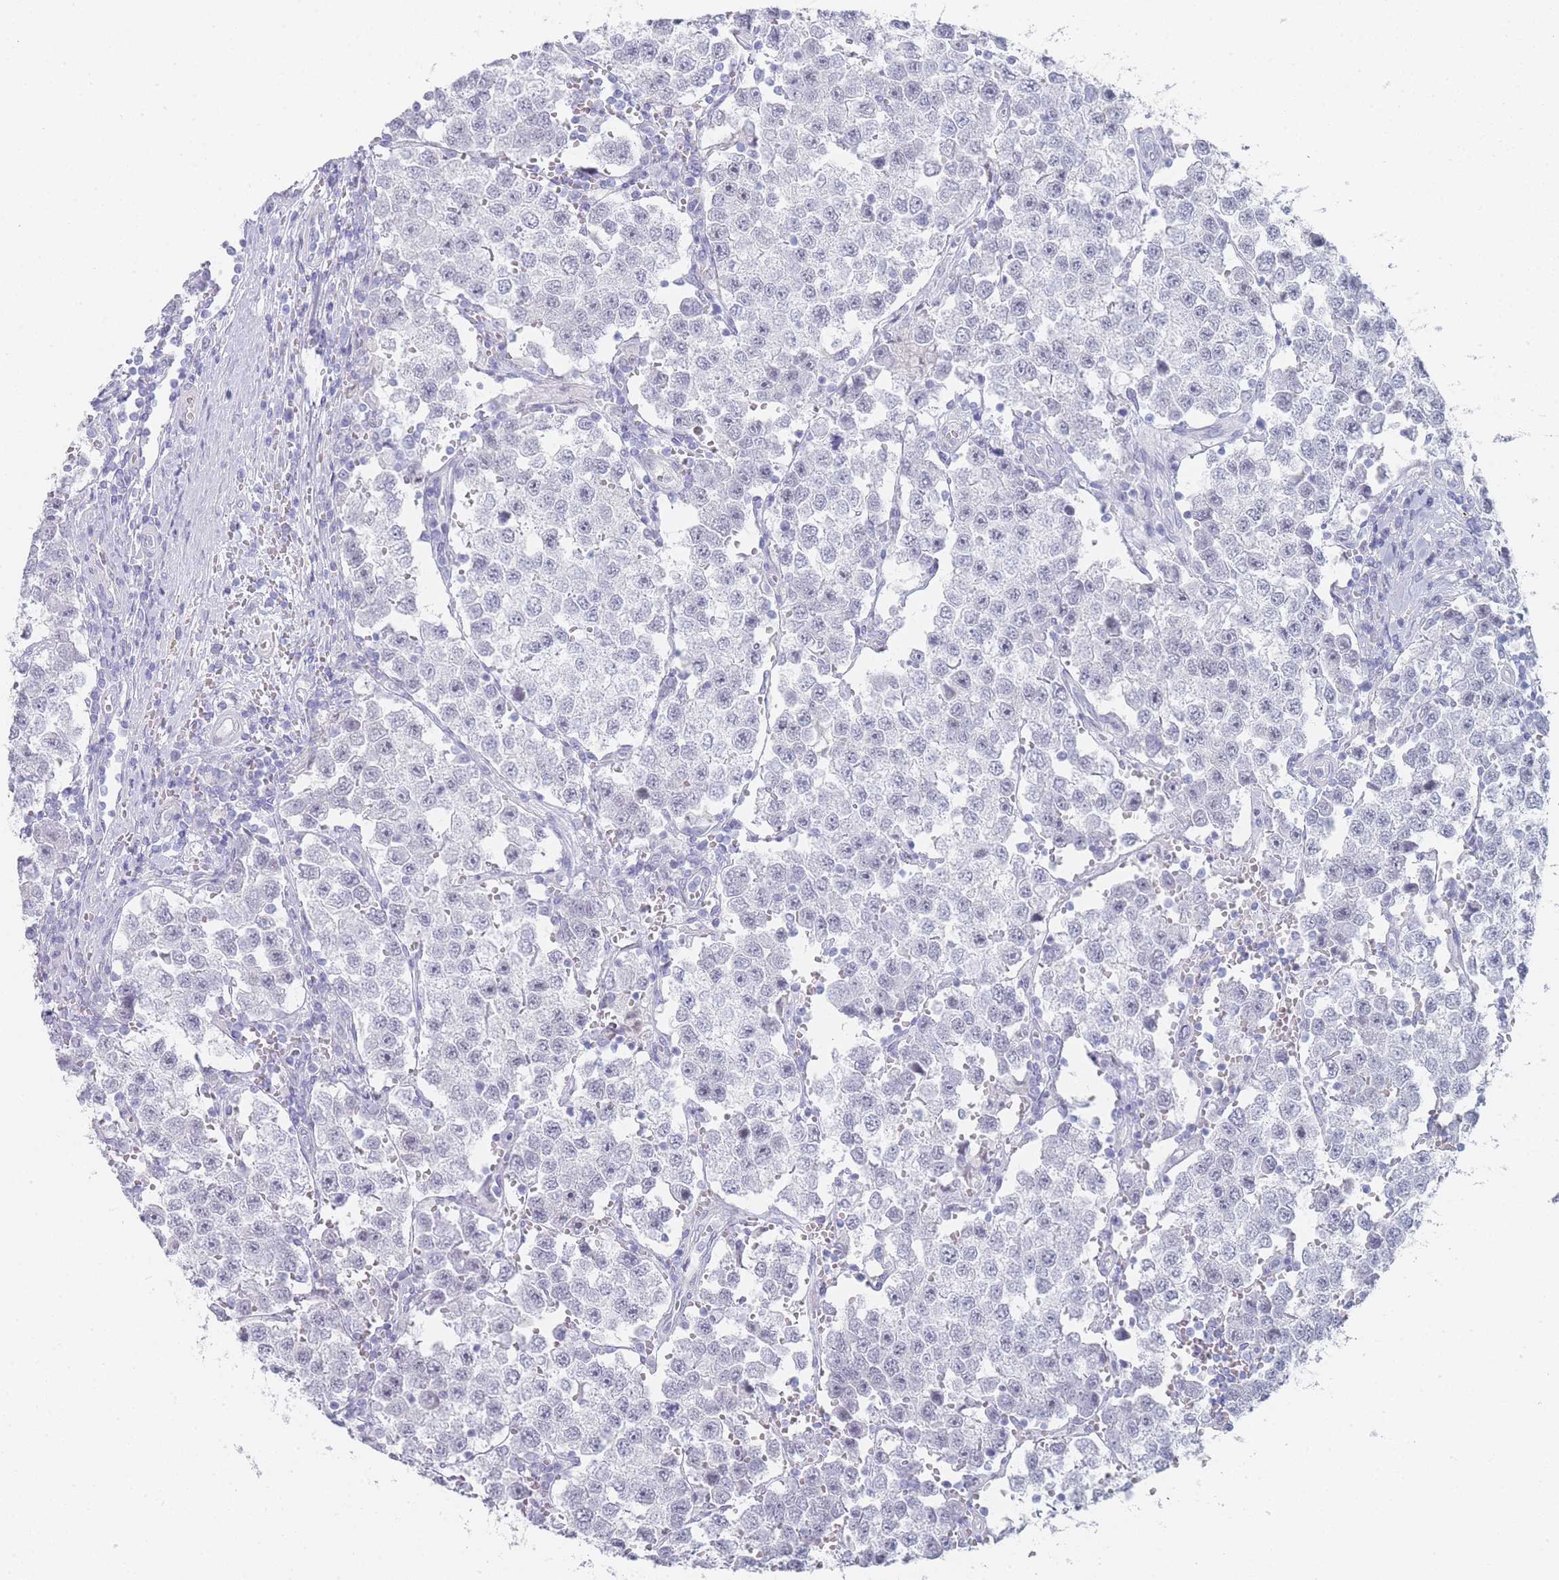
{"staining": {"intensity": "negative", "quantity": "none", "location": "none"}, "tissue": "testis cancer", "cell_type": "Tumor cells", "image_type": "cancer", "snomed": [{"axis": "morphology", "description": "Seminoma, NOS"}, {"axis": "topography", "description": "Testis"}], "caption": "IHC micrograph of neoplastic tissue: testis seminoma stained with DAB (3,3'-diaminobenzidine) reveals no significant protein positivity in tumor cells. (DAB IHC, high magnification).", "gene": "IMPG1", "patient": {"sex": "male", "age": 37}}